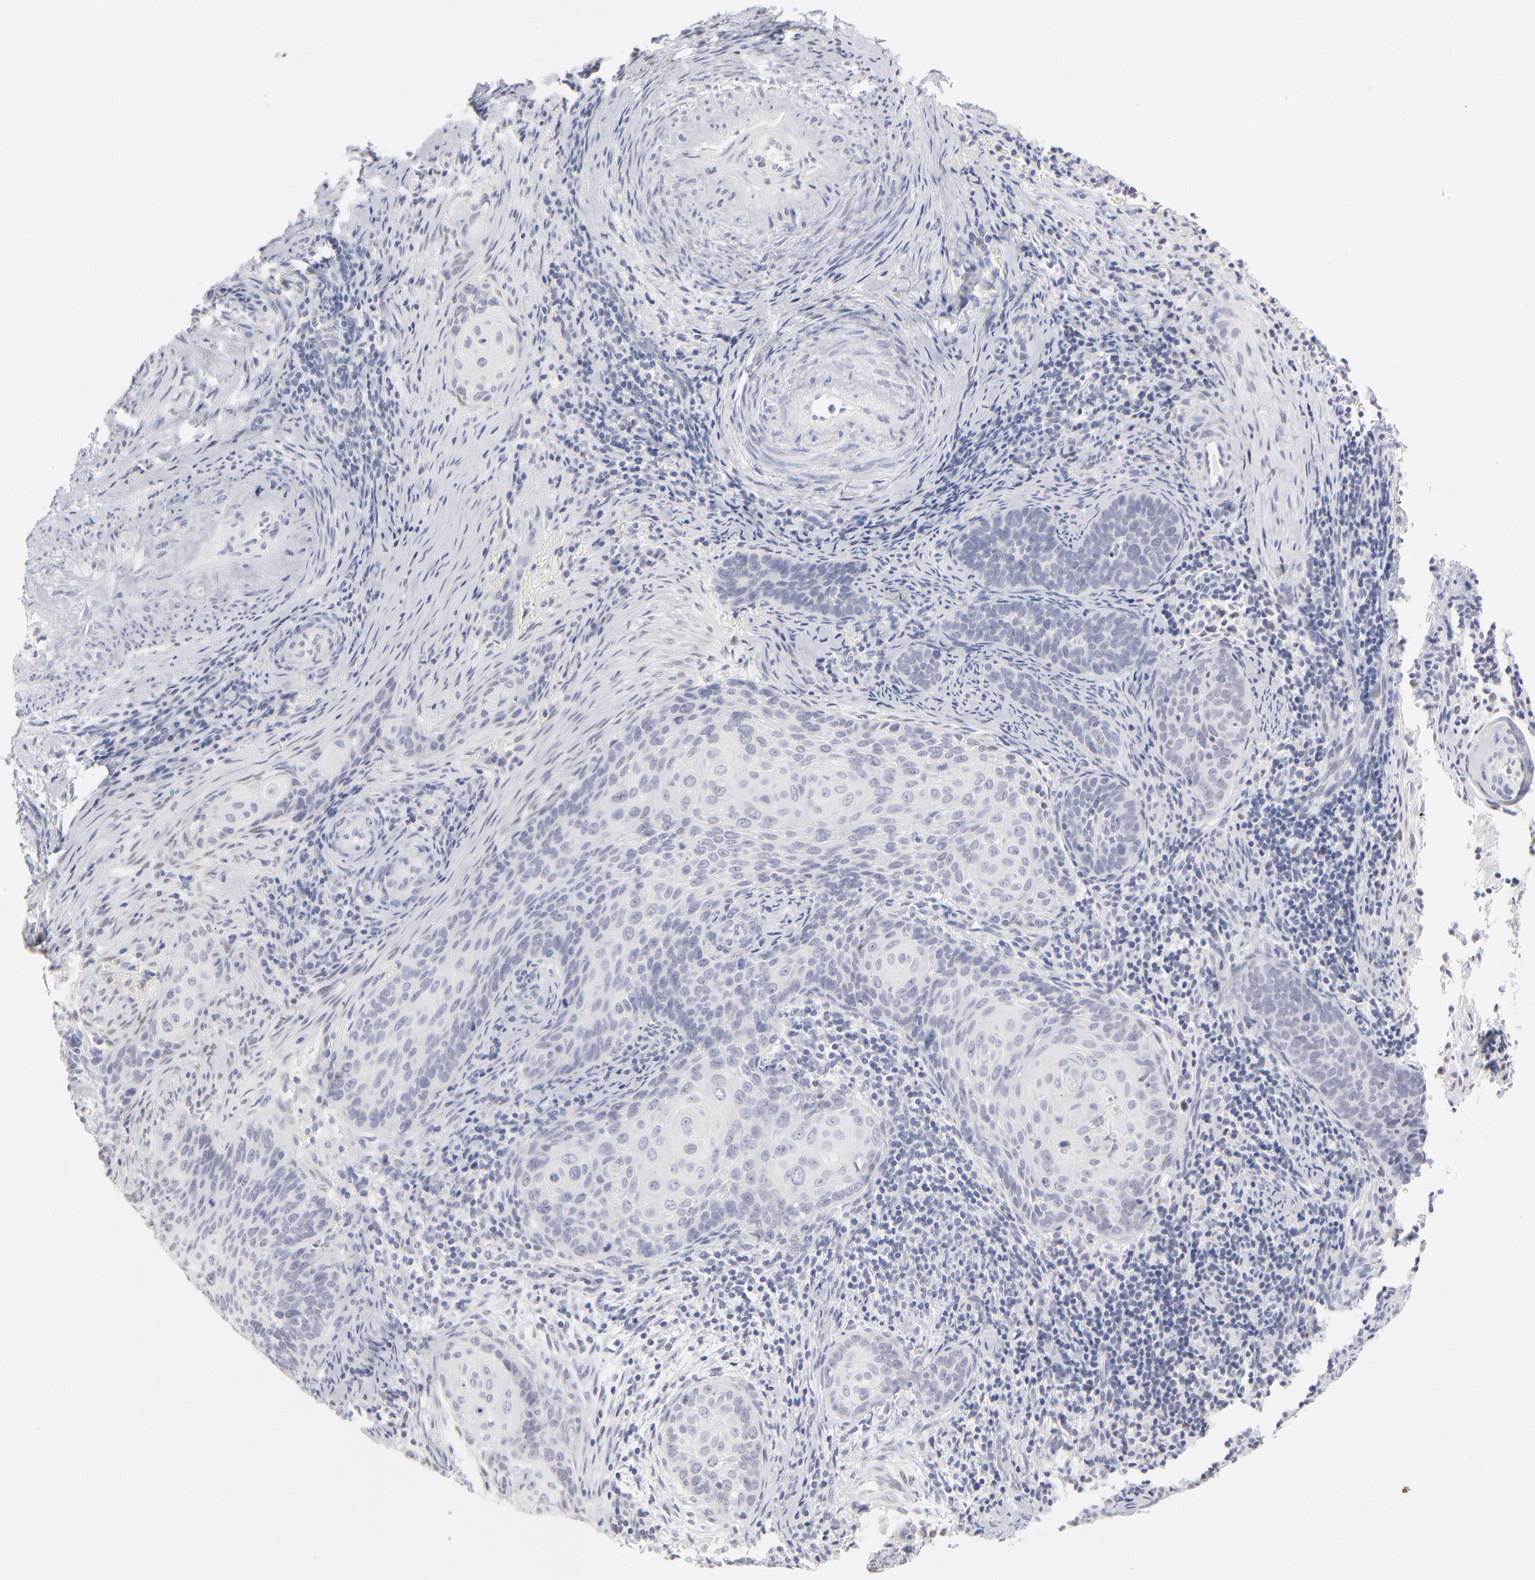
{"staining": {"intensity": "negative", "quantity": "none", "location": "none"}, "tissue": "cervical cancer", "cell_type": "Tumor cells", "image_type": "cancer", "snomed": [{"axis": "morphology", "description": "Squamous cell carcinoma, NOS"}, {"axis": "topography", "description": "Cervix"}], "caption": "The immunohistochemistry photomicrograph has no significant expression in tumor cells of cervical cancer (squamous cell carcinoma) tissue.", "gene": "RBM3", "patient": {"sex": "female", "age": 33}}